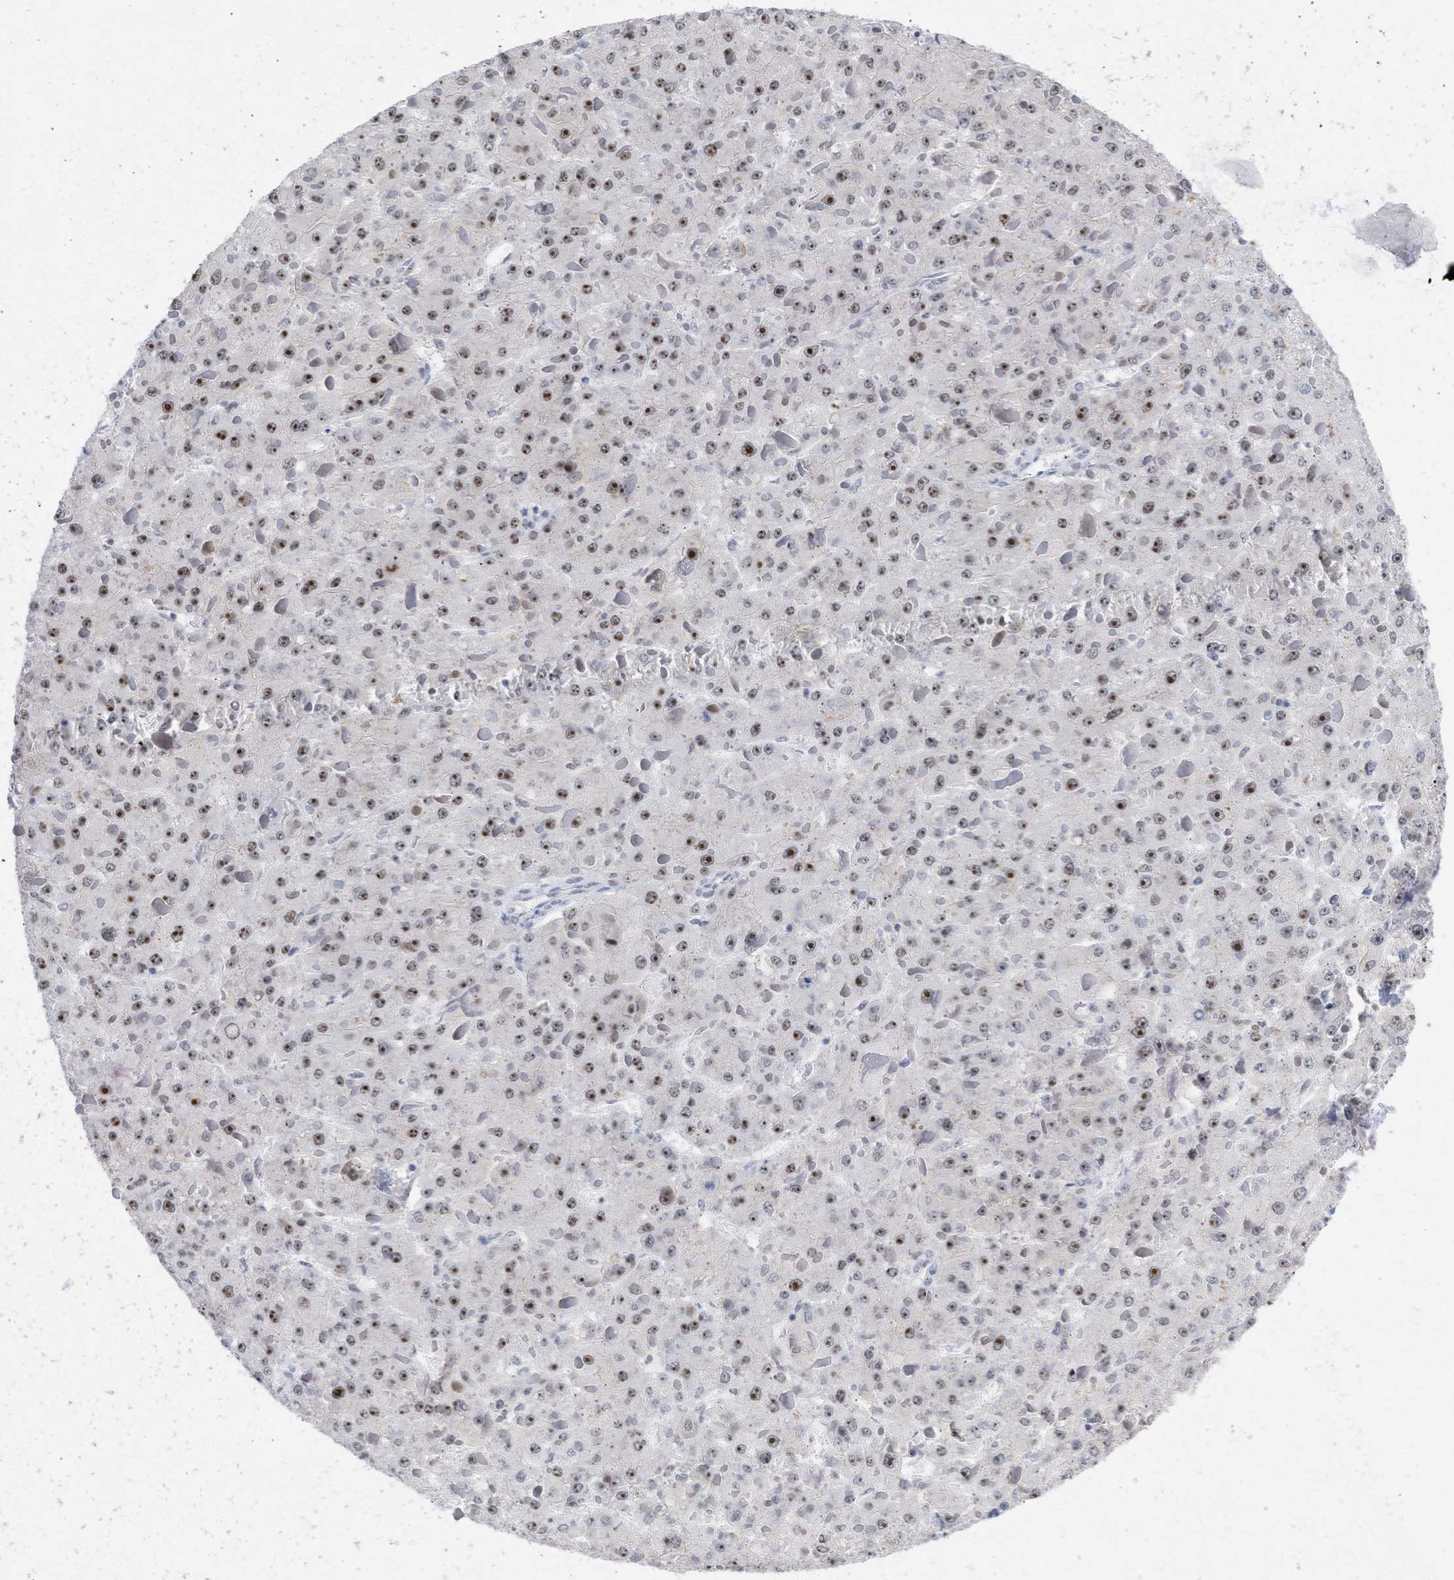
{"staining": {"intensity": "moderate", "quantity": ">75%", "location": "nuclear"}, "tissue": "liver cancer", "cell_type": "Tumor cells", "image_type": "cancer", "snomed": [{"axis": "morphology", "description": "Carcinoma, Hepatocellular, NOS"}, {"axis": "topography", "description": "Liver"}], "caption": "The immunohistochemical stain labels moderate nuclear positivity in tumor cells of liver cancer tissue.", "gene": "DDX41", "patient": {"sex": "female", "age": 73}}